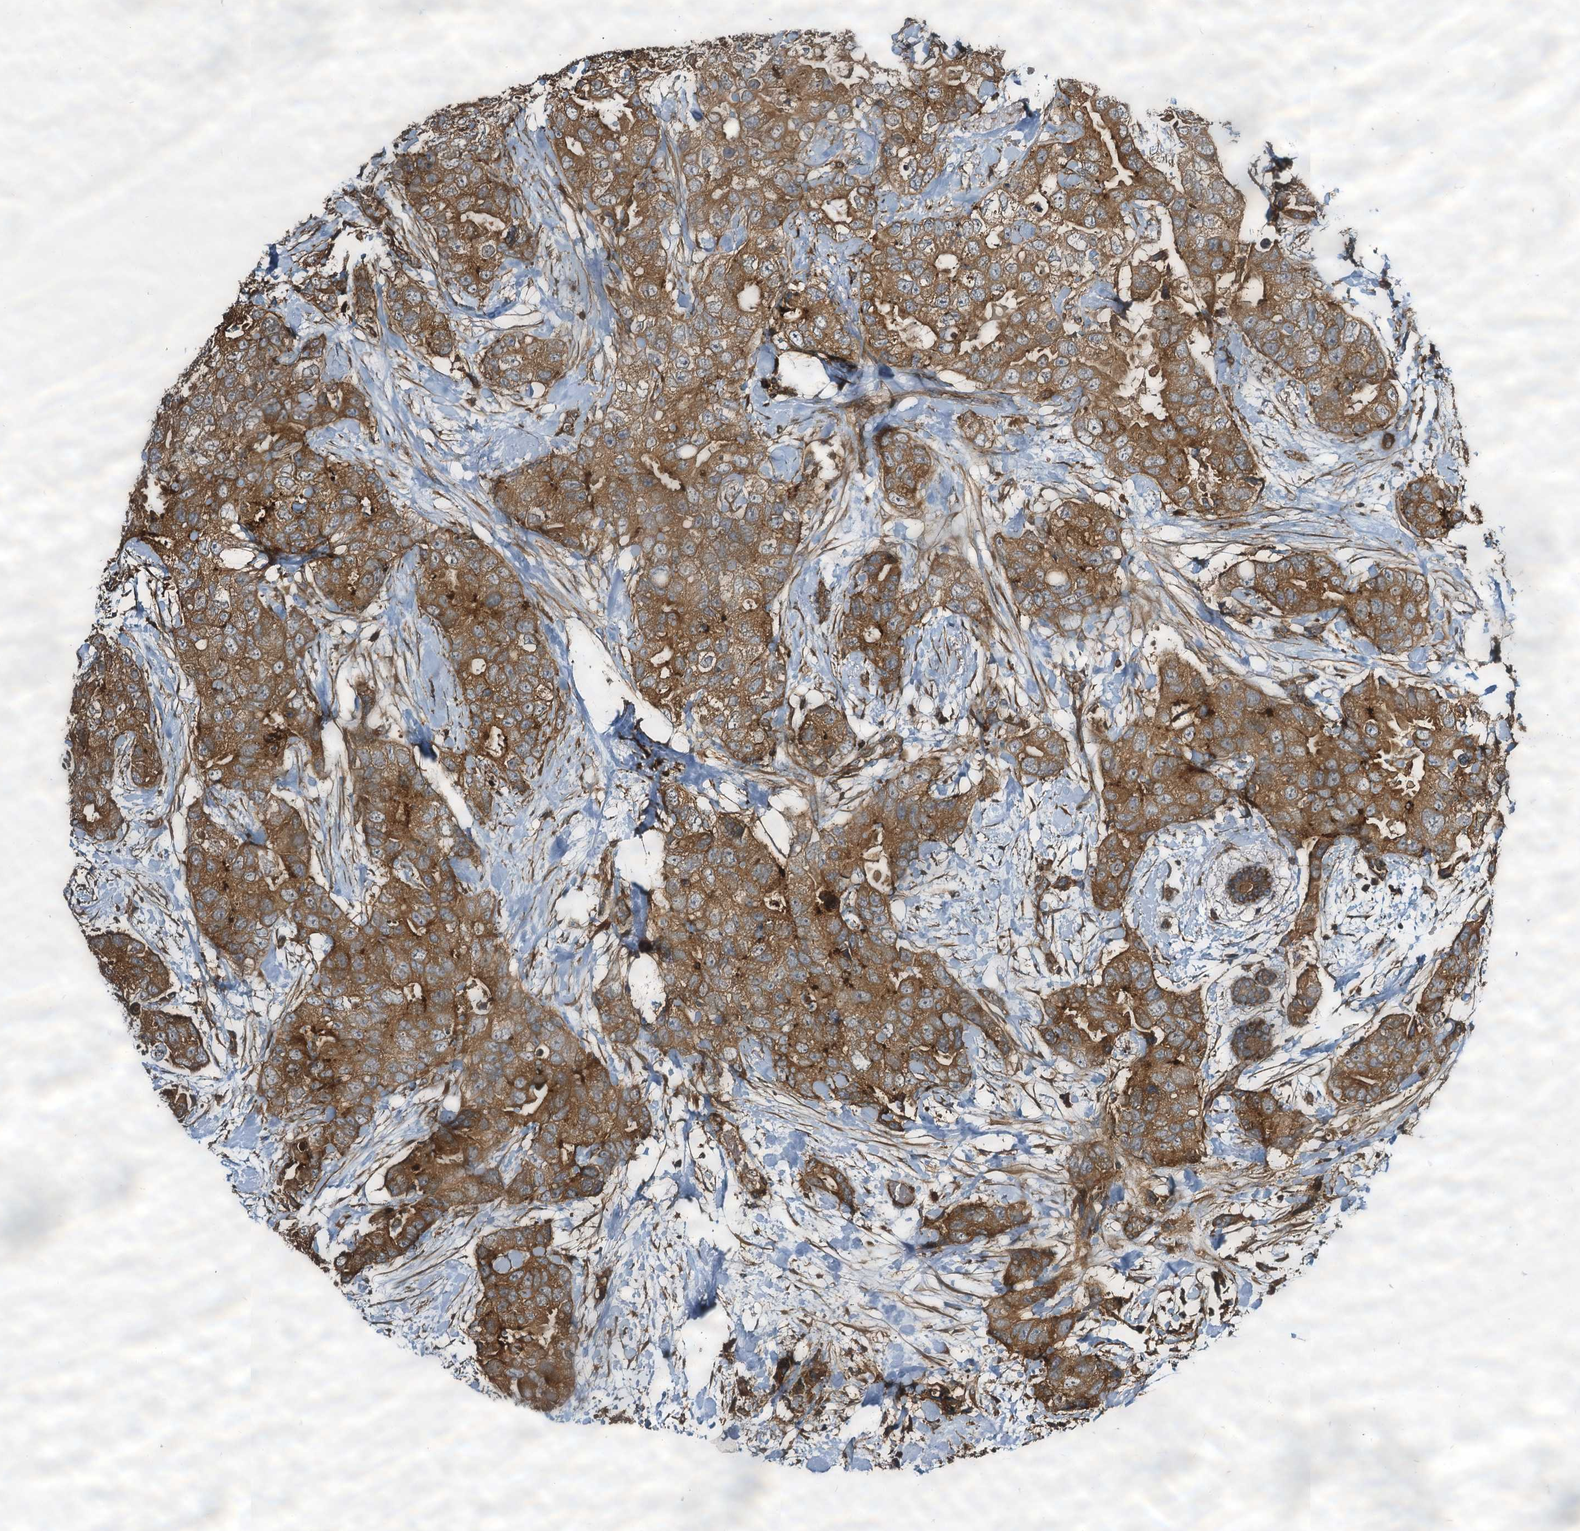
{"staining": {"intensity": "strong", "quantity": ">75%", "location": "cytoplasmic/membranous"}, "tissue": "breast cancer", "cell_type": "Tumor cells", "image_type": "cancer", "snomed": [{"axis": "morphology", "description": "Duct carcinoma"}, {"axis": "topography", "description": "Breast"}], "caption": "Immunohistochemistry image of human infiltrating ductal carcinoma (breast) stained for a protein (brown), which demonstrates high levels of strong cytoplasmic/membranous staining in about >75% of tumor cells.", "gene": "WDR73", "patient": {"sex": "female", "age": 62}}